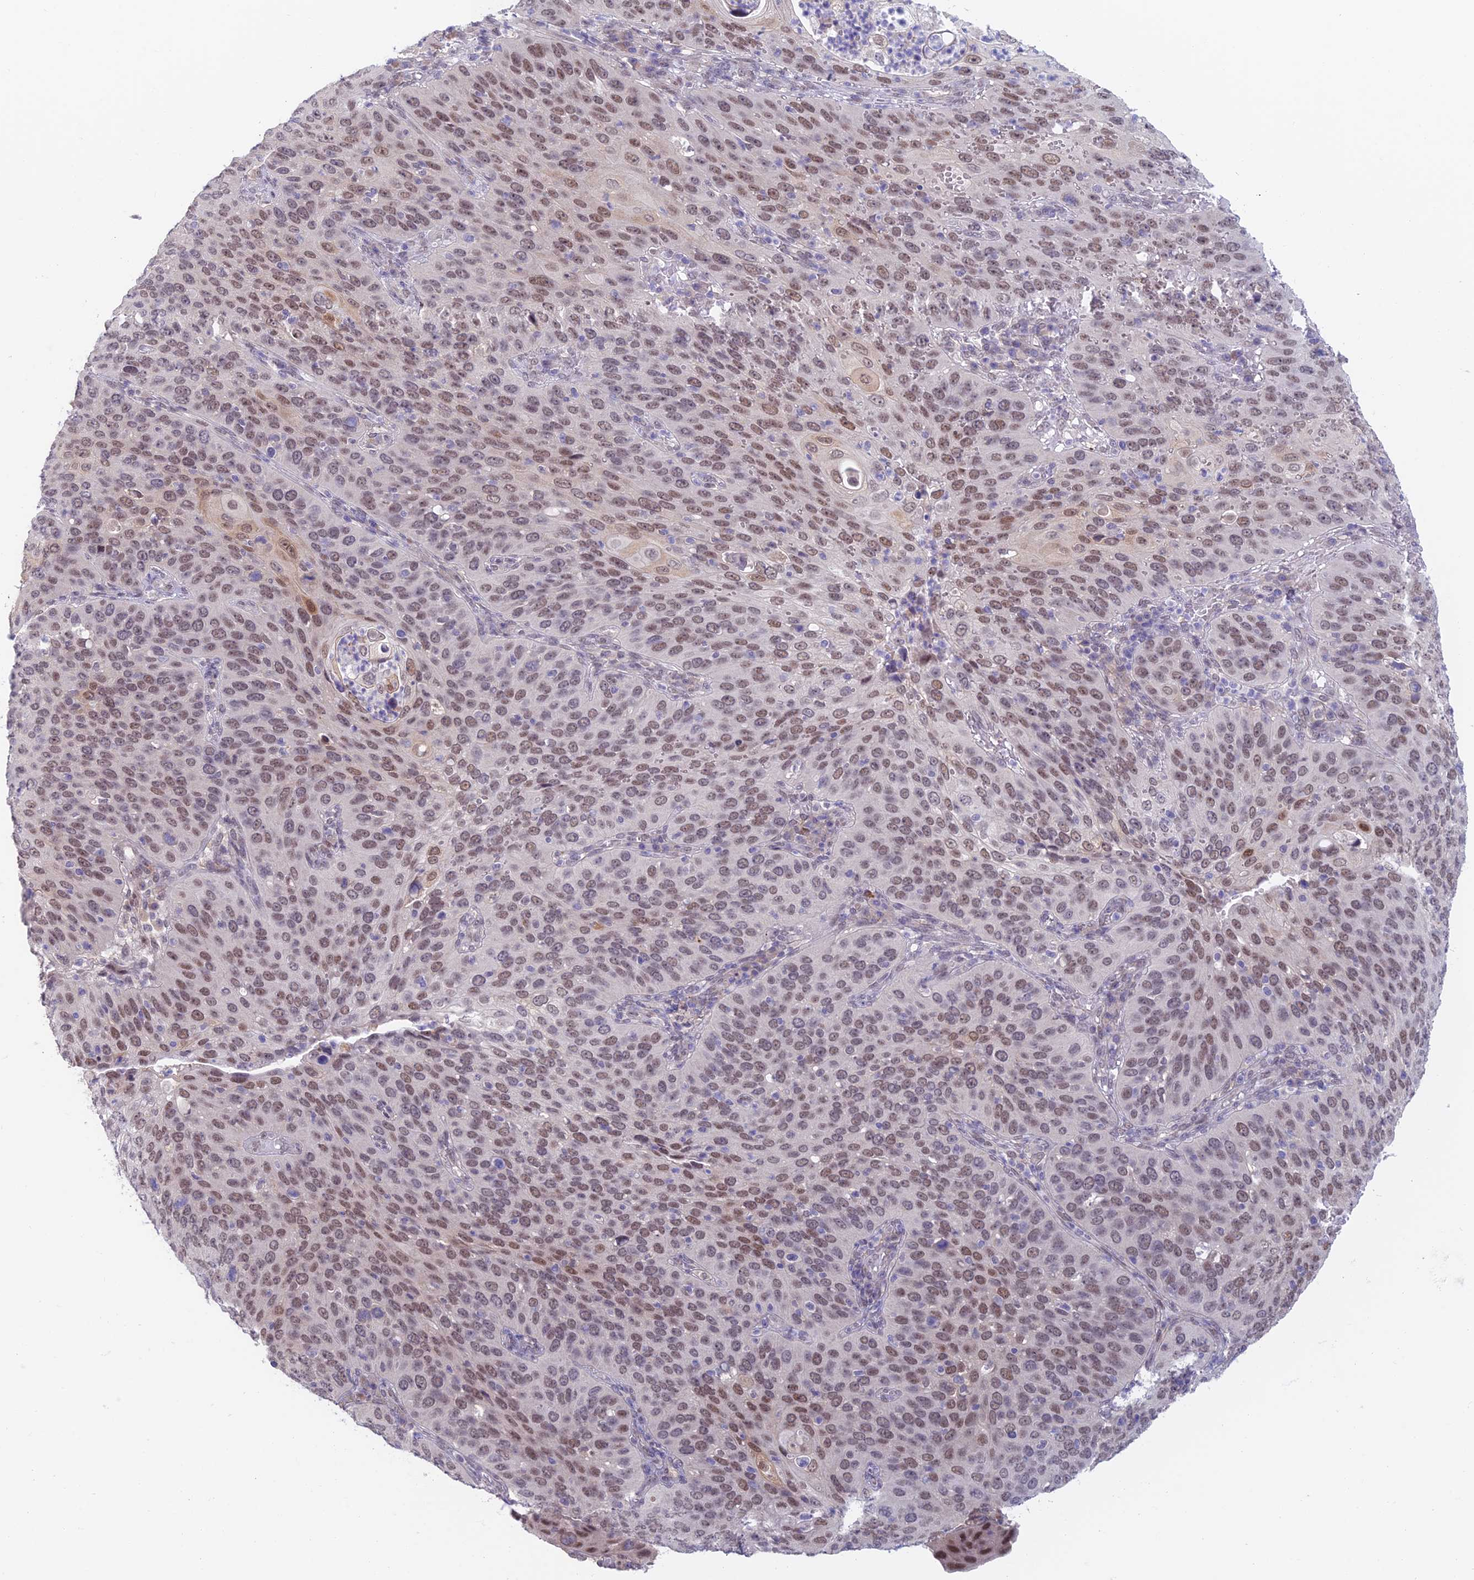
{"staining": {"intensity": "moderate", "quantity": ">75%", "location": "nuclear"}, "tissue": "cervical cancer", "cell_type": "Tumor cells", "image_type": "cancer", "snomed": [{"axis": "morphology", "description": "Squamous cell carcinoma, NOS"}, {"axis": "topography", "description": "Cervix"}], "caption": "Immunohistochemical staining of human cervical cancer (squamous cell carcinoma) exhibits moderate nuclear protein staining in about >75% of tumor cells.", "gene": "ZUP1", "patient": {"sex": "female", "age": 36}}